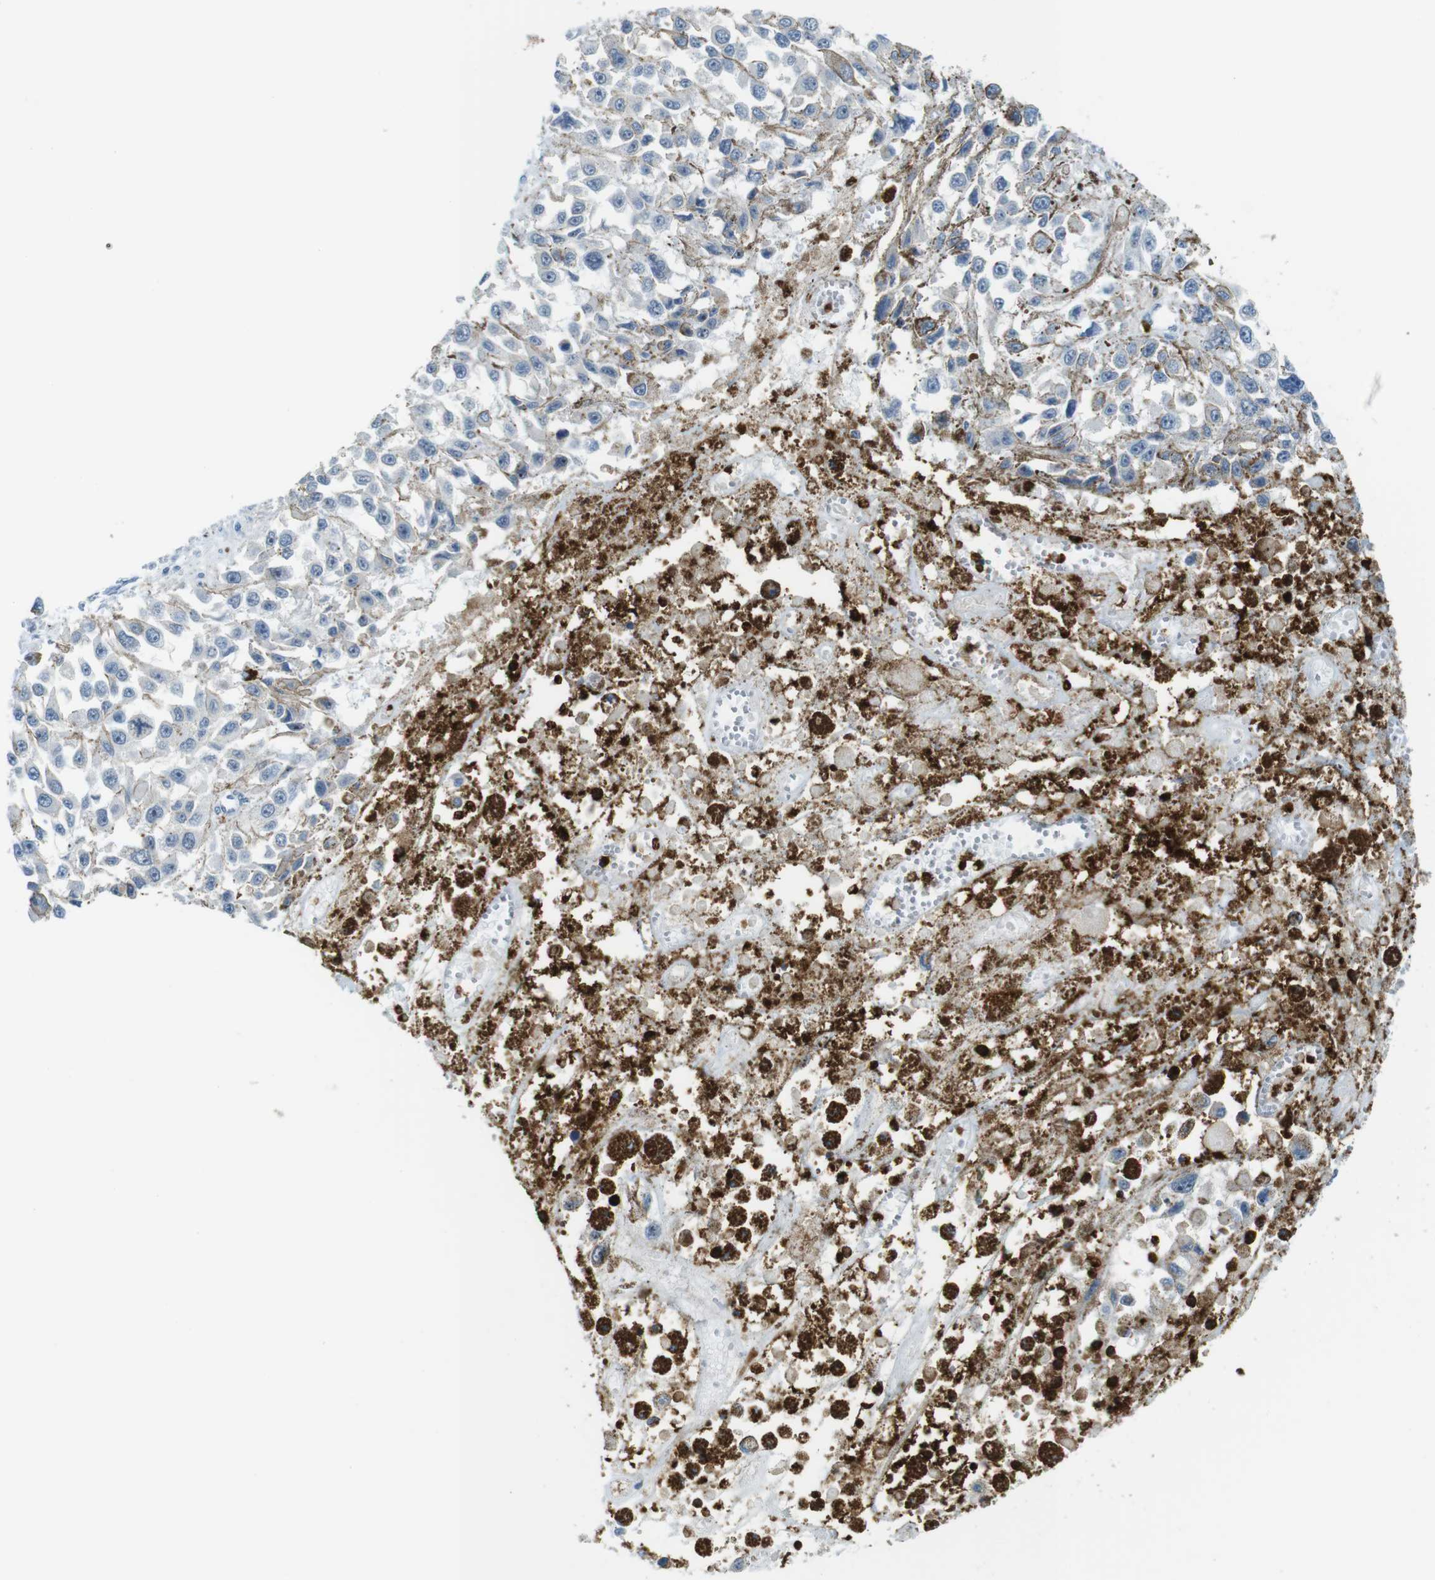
{"staining": {"intensity": "negative", "quantity": "none", "location": "none"}, "tissue": "melanoma", "cell_type": "Tumor cells", "image_type": "cancer", "snomed": [{"axis": "morphology", "description": "Malignant melanoma, Metastatic site"}, {"axis": "topography", "description": "Lymph node"}], "caption": "A high-resolution micrograph shows IHC staining of malignant melanoma (metastatic site), which demonstrates no significant positivity in tumor cells.", "gene": "MCEMP1", "patient": {"sex": "male", "age": 59}}